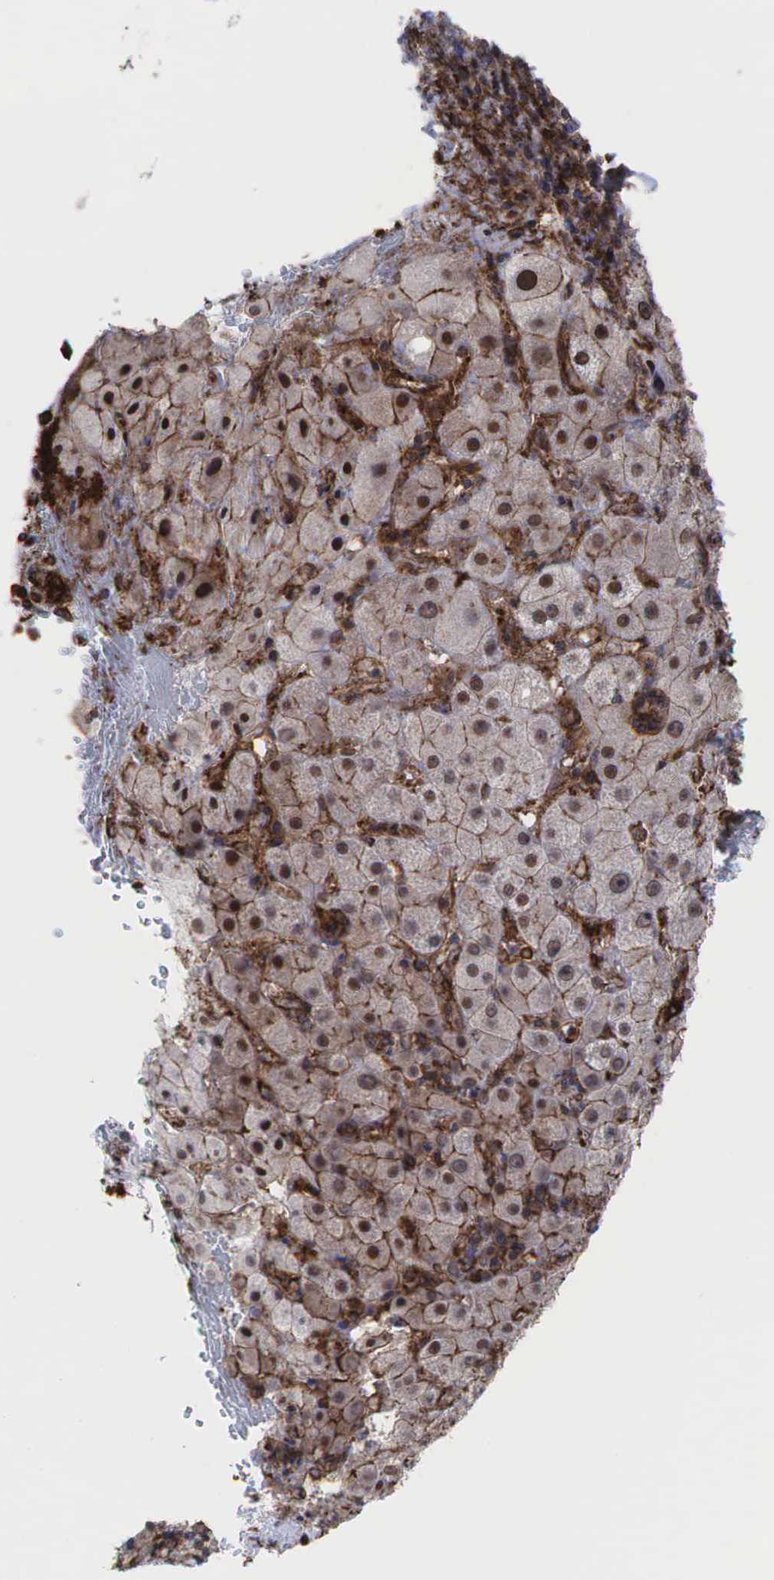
{"staining": {"intensity": "weak", "quantity": ">75%", "location": "cytoplasmic/membranous"}, "tissue": "liver cancer", "cell_type": "Tumor cells", "image_type": "cancer", "snomed": [{"axis": "morphology", "description": "Cholangiocarcinoma"}, {"axis": "topography", "description": "Liver"}], "caption": "This image shows immunohistochemistry staining of human liver cancer (cholangiocarcinoma), with low weak cytoplasmic/membranous expression in about >75% of tumor cells.", "gene": "GPRASP1", "patient": {"sex": "female", "age": 79}}